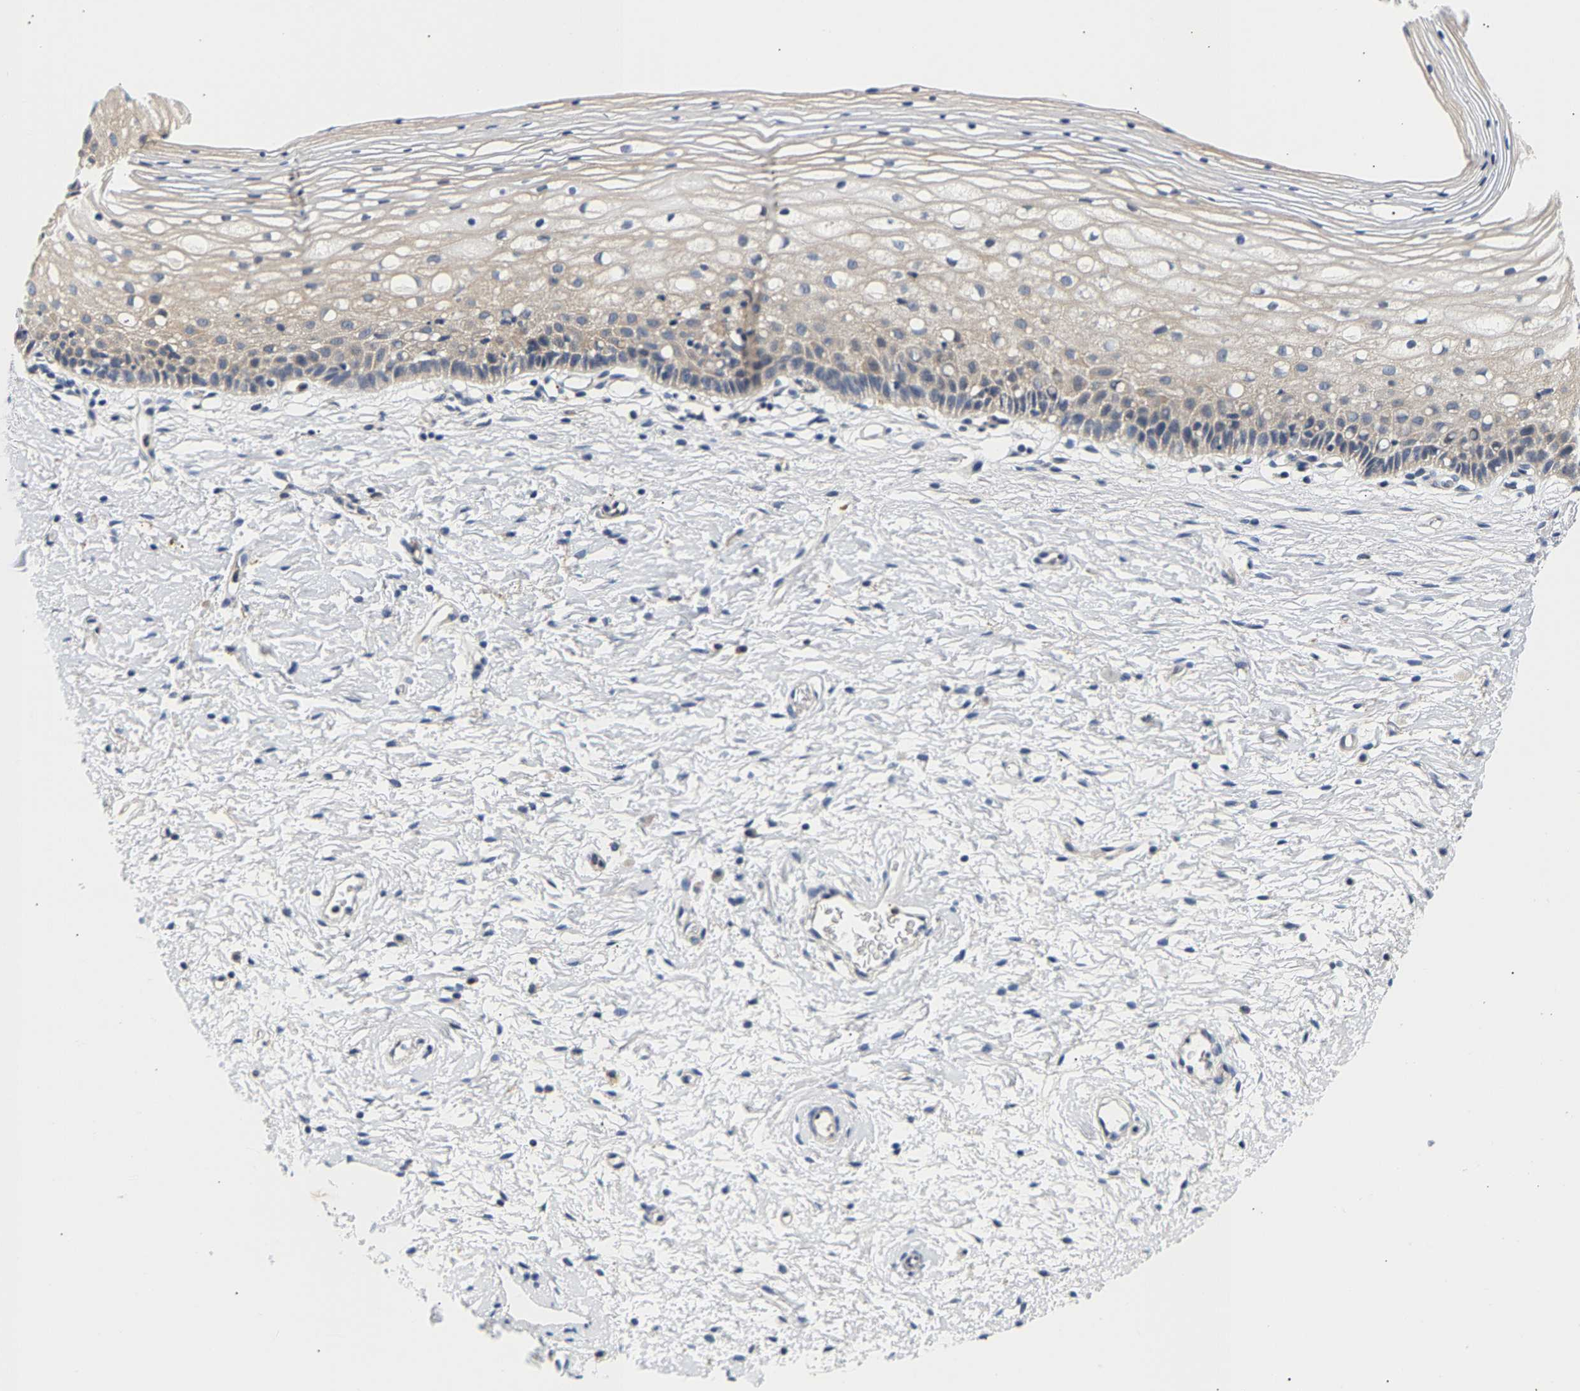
{"staining": {"intensity": "negative", "quantity": "none", "location": "none"}, "tissue": "cervix", "cell_type": "Glandular cells", "image_type": "normal", "snomed": [{"axis": "morphology", "description": "Normal tissue, NOS"}, {"axis": "topography", "description": "Cervix"}], "caption": "Glandular cells show no significant positivity in unremarkable cervix. Brightfield microscopy of immunohistochemistry stained with DAB (brown) and hematoxylin (blue), captured at high magnification.", "gene": "PPID", "patient": {"sex": "female", "age": 72}}